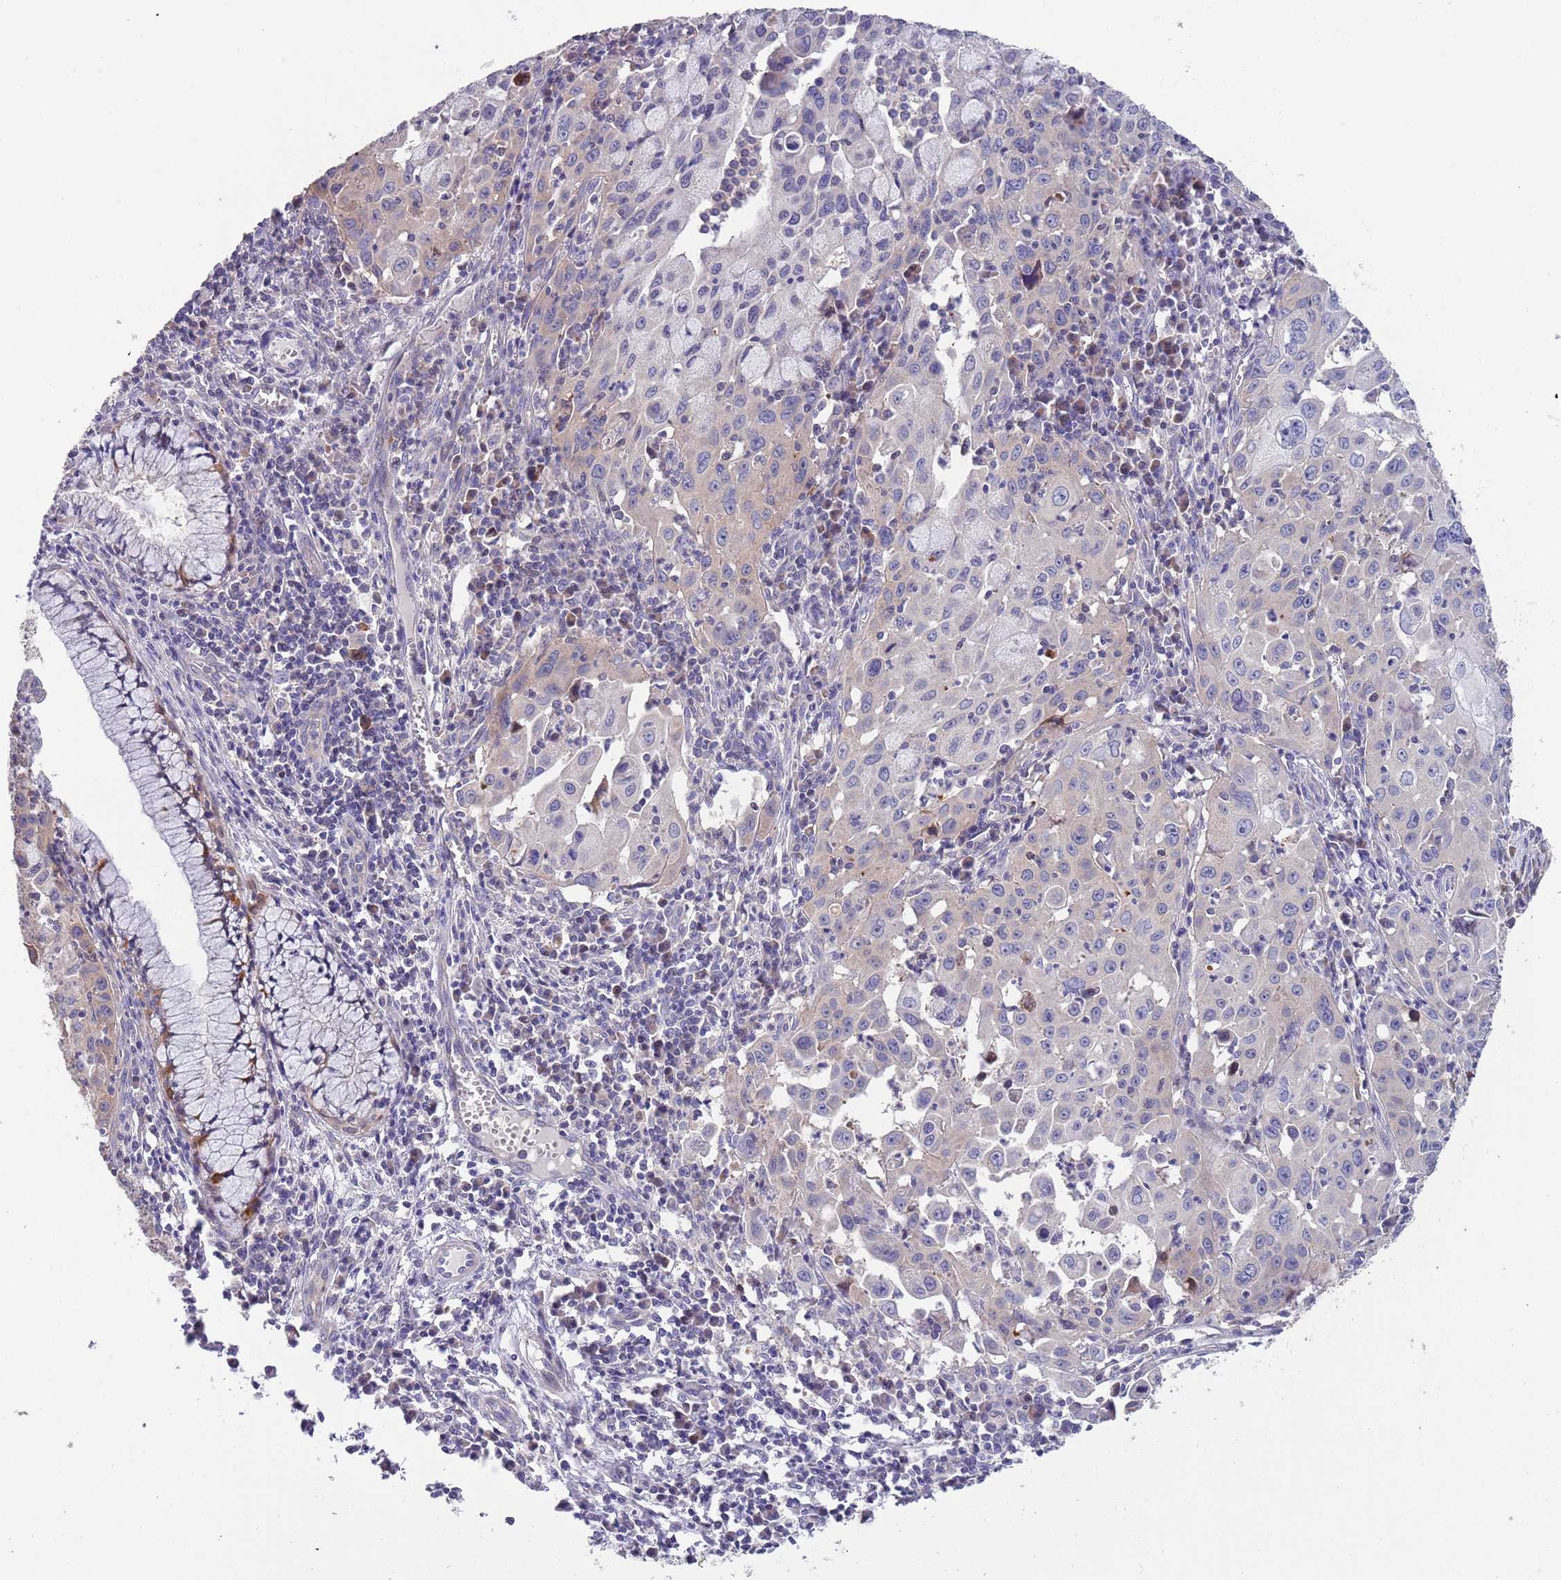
{"staining": {"intensity": "moderate", "quantity": "25%-75%", "location": "cytoplasmic/membranous"}, "tissue": "cervical cancer", "cell_type": "Tumor cells", "image_type": "cancer", "snomed": [{"axis": "morphology", "description": "Squamous cell carcinoma, NOS"}, {"axis": "topography", "description": "Cervix"}], "caption": "Human cervical cancer stained with a brown dye reveals moderate cytoplasmic/membranous positive positivity in approximately 25%-75% of tumor cells.", "gene": "ABCC10", "patient": {"sex": "female", "age": 42}}